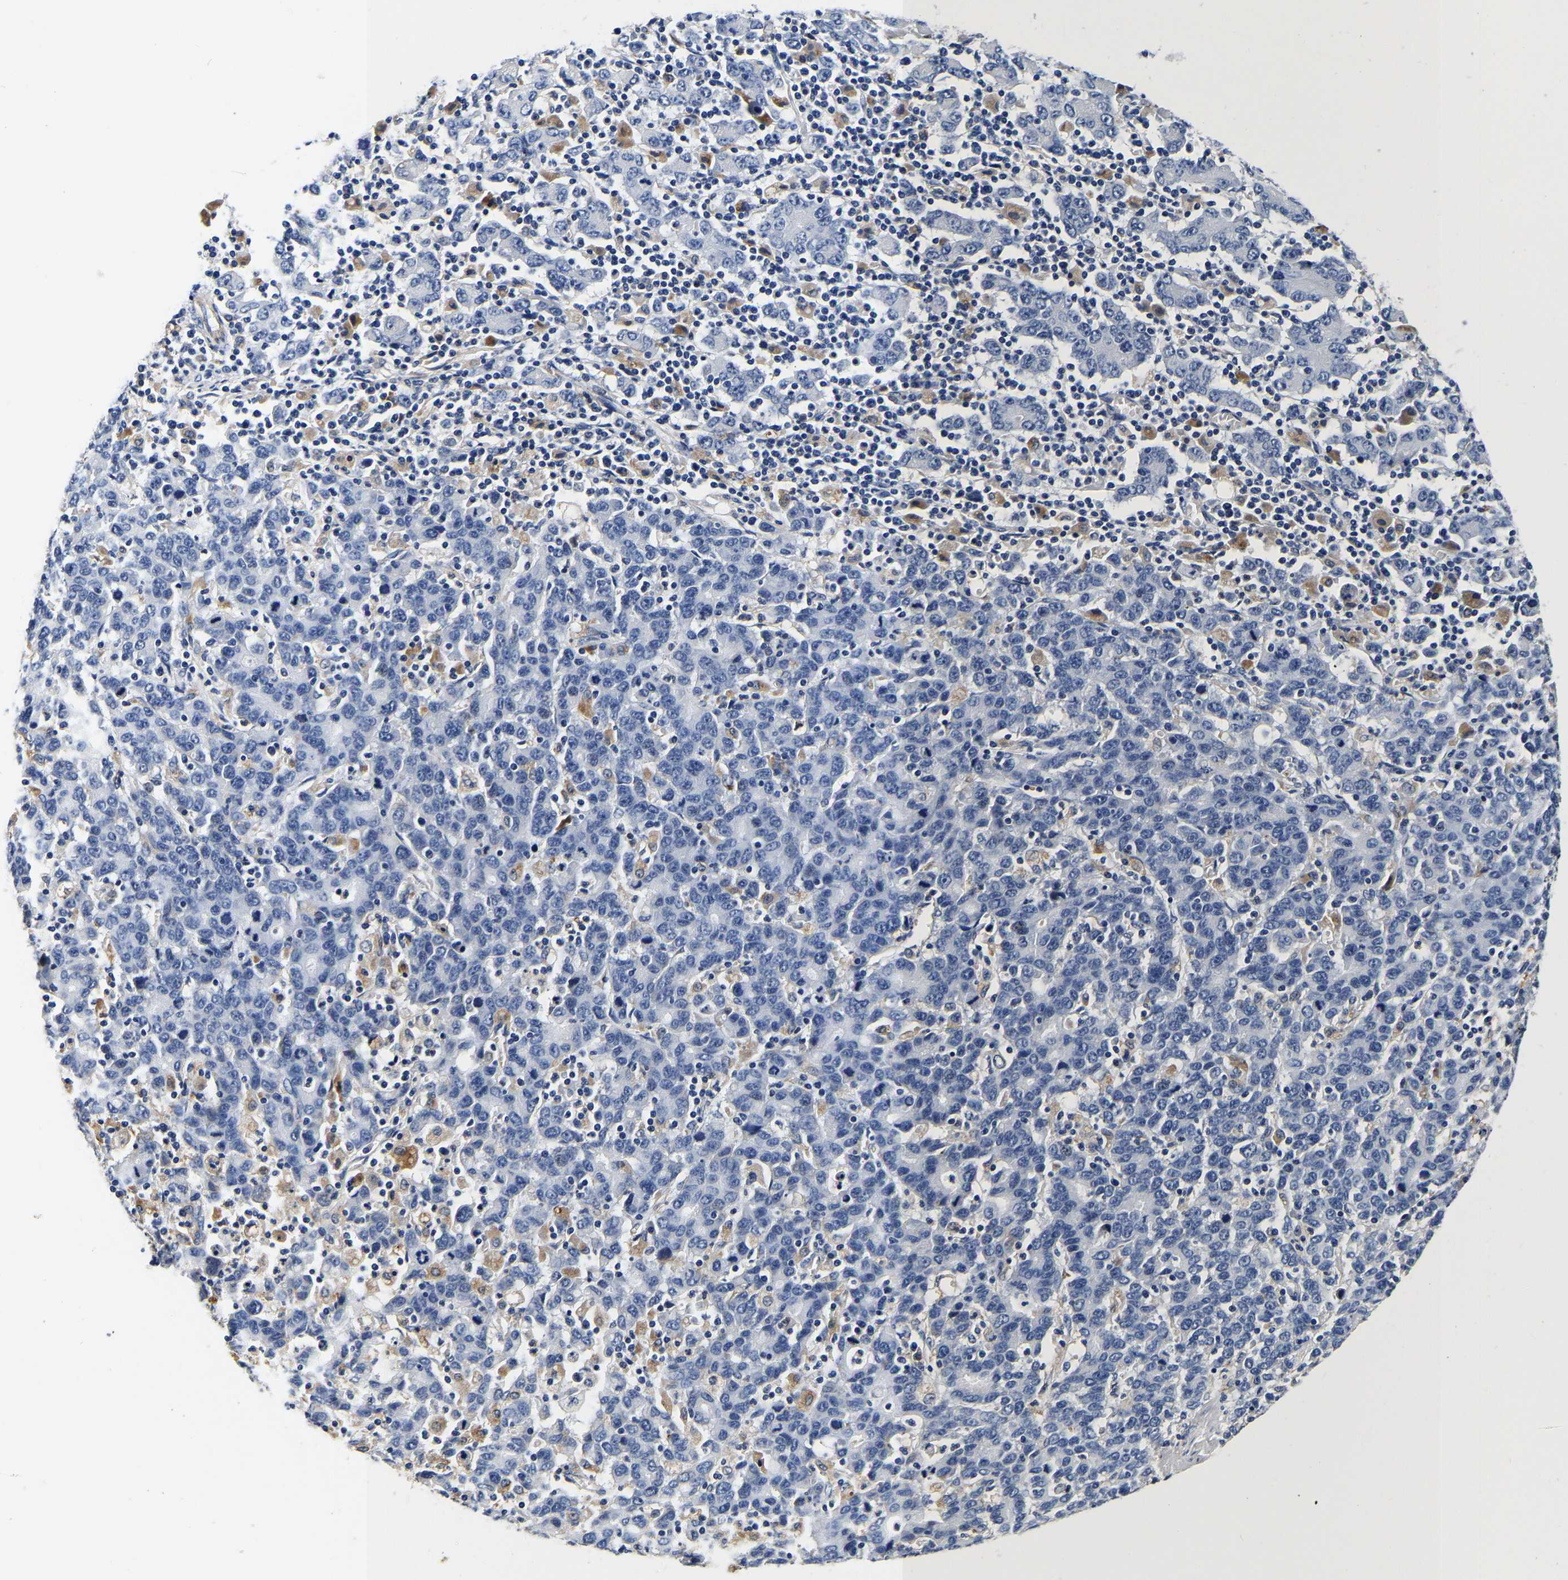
{"staining": {"intensity": "negative", "quantity": "none", "location": "none"}, "tissue": "stomach cancer", "cell_type": "Tumor cells", "image_type": "cancer", "snomed": [{"axis": "morphology", "description": "Adenocarcinoma, NOS"}, {"axis": "topography", "description": "Stomach, upper"}], "caption": "Immunohistochemistry micrograph of human adenocarcinoma (stomach) stained for a protein (brown), which shows no positivity in tumor cells. (DAB immunohistochemistry (IHC) visualized using brightfield microscopy, high magnification).", "gene": "GRN", "patient": {"sex": "male", "age": 69}}